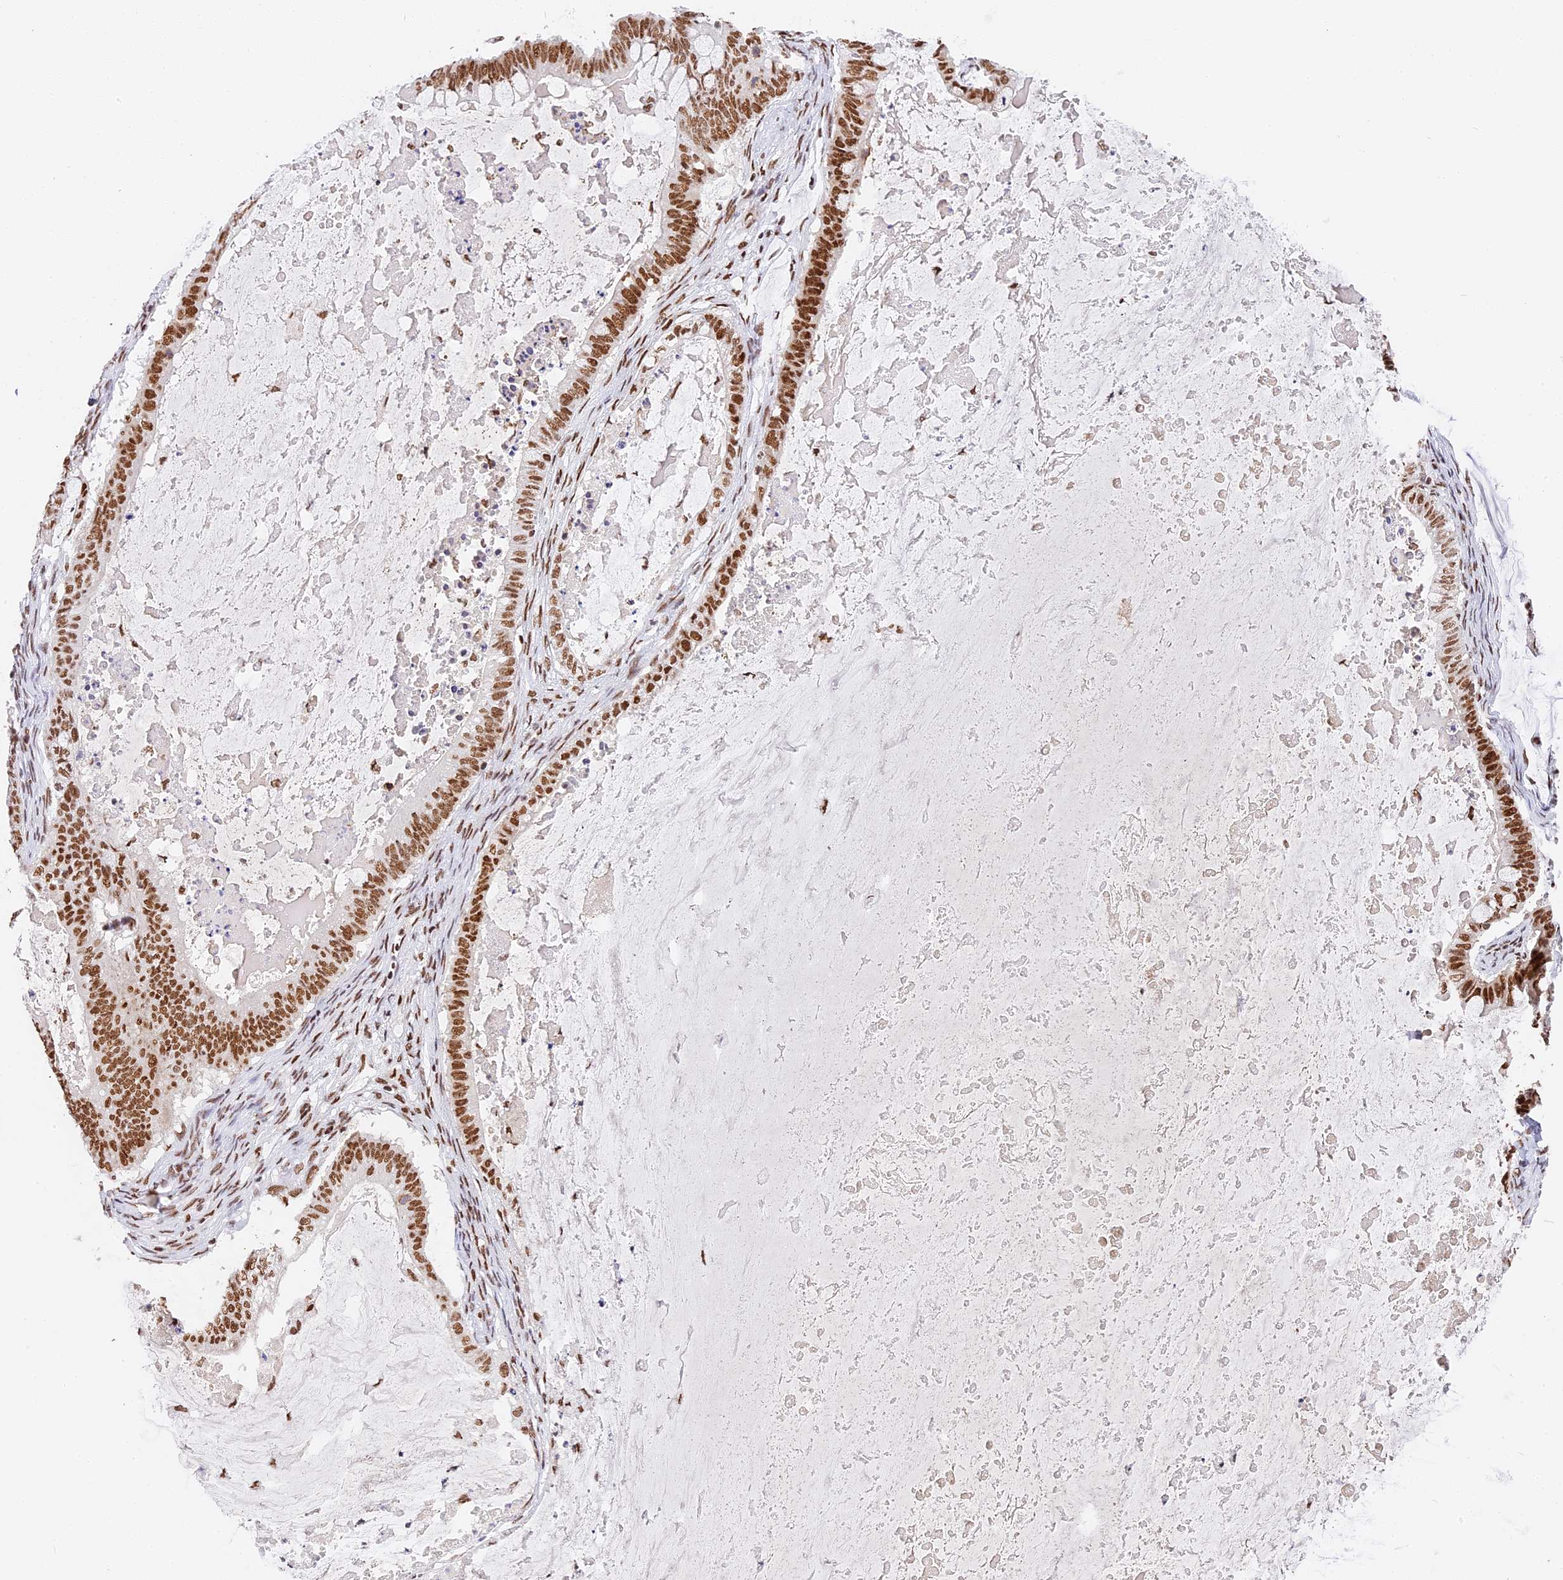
{"staining": {"intensity": "strong", "quantity": ">75%", "location": "nuclear"}, "tissue": "ovarian cancer", "cell_type": "Tumor cells", "image_type": "cancer", "snomed": [{"axis": "morphology", "description": "Cystadenocarcinoma, mucinous, NOS"}, {"axis": "topography", "description": "Ovary"}], "caption": "Protein staining of ovarian cancer (mucinous cystadenocarcinoma) tissue reveals strong nuclear expression in about >75% of tumor cells. The staining is performed using DAB (3,3'-diaminobenzidine) brown chromogen to label protein expression. The nuclei are counter-stained blue using hematoxylin.", "gene": "SBNO1", "patient": {"sex": "female", "age": 61}}